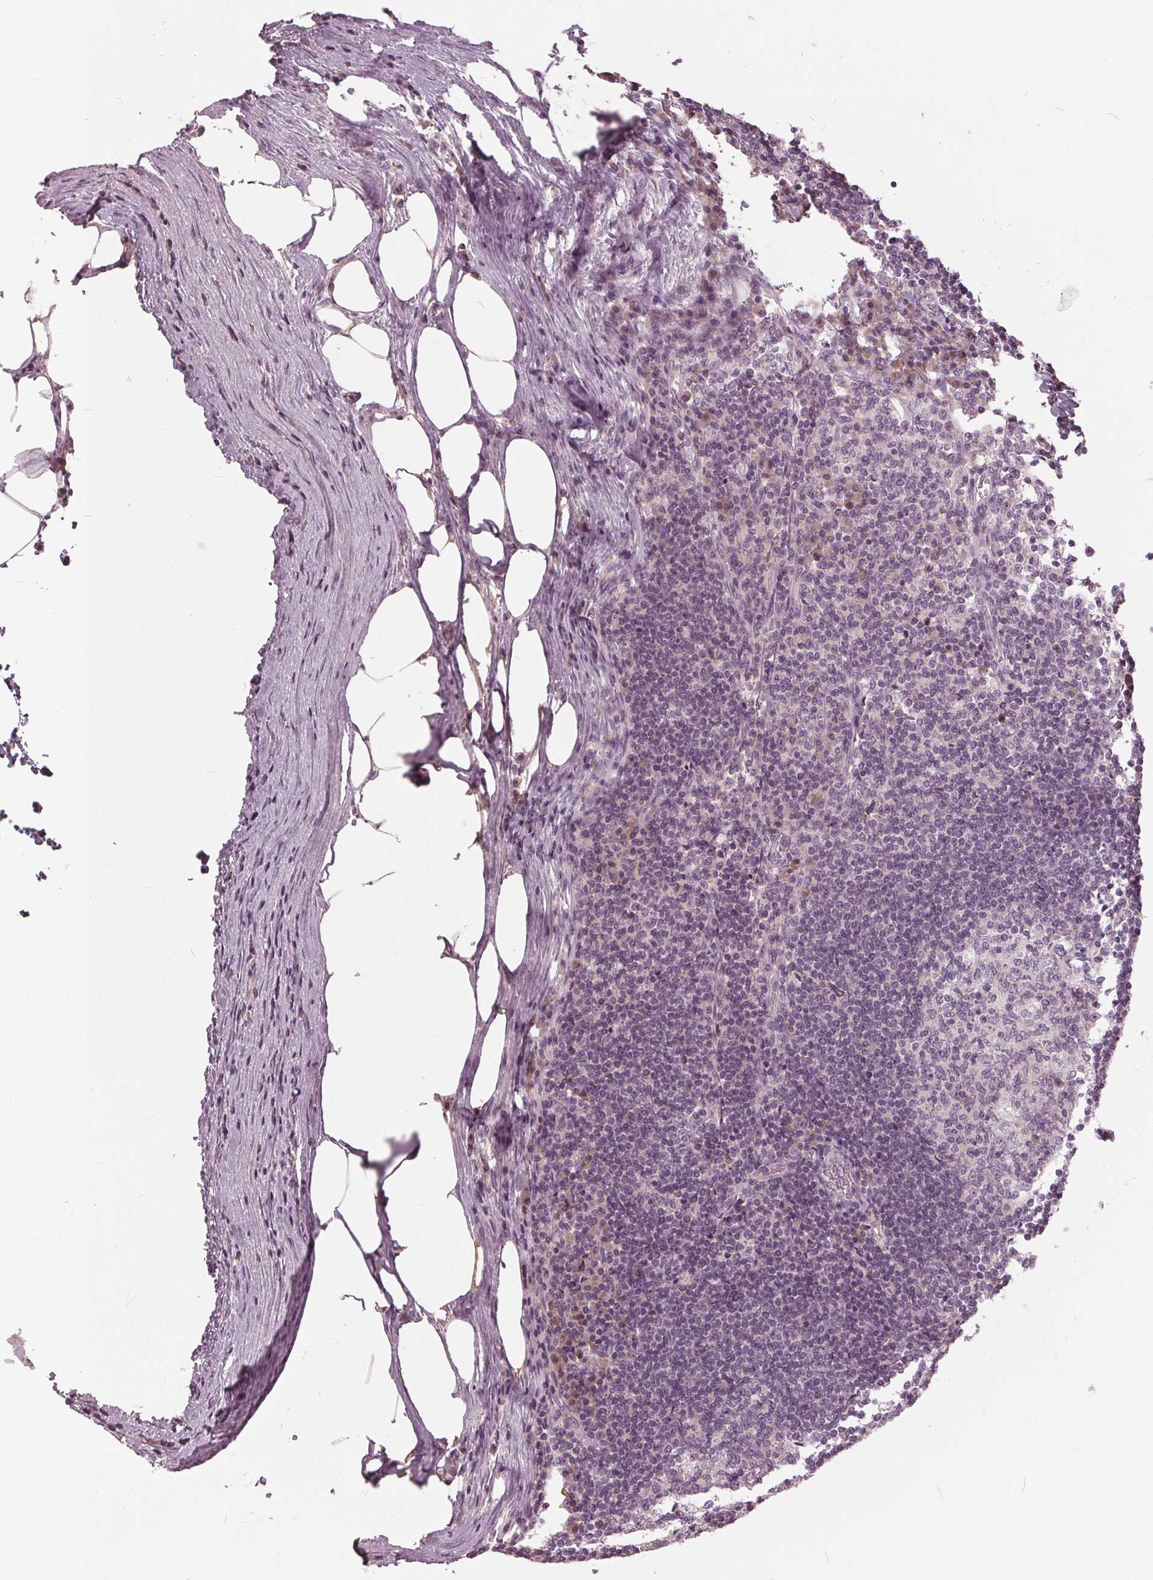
{"staining": {"intensity": "negative", "quantity": "none", "location": "none"}, "tissue": "lymph node", "cell_type": "Germinal center cells", "image_type": "normal", "snomed": [{"axis": "morphology", "description": "Normal tissue, NOS"}, {"axis": "topography", "description": "Lymph node"}], "caption": "A histopathology image of human lymph node is negative for staining in germinal center cells. (Immunohistochemistry, brightfield microscopy, high magnification).", "gene": "KLK13", "patient": {"sex": "male", "age": 67}}